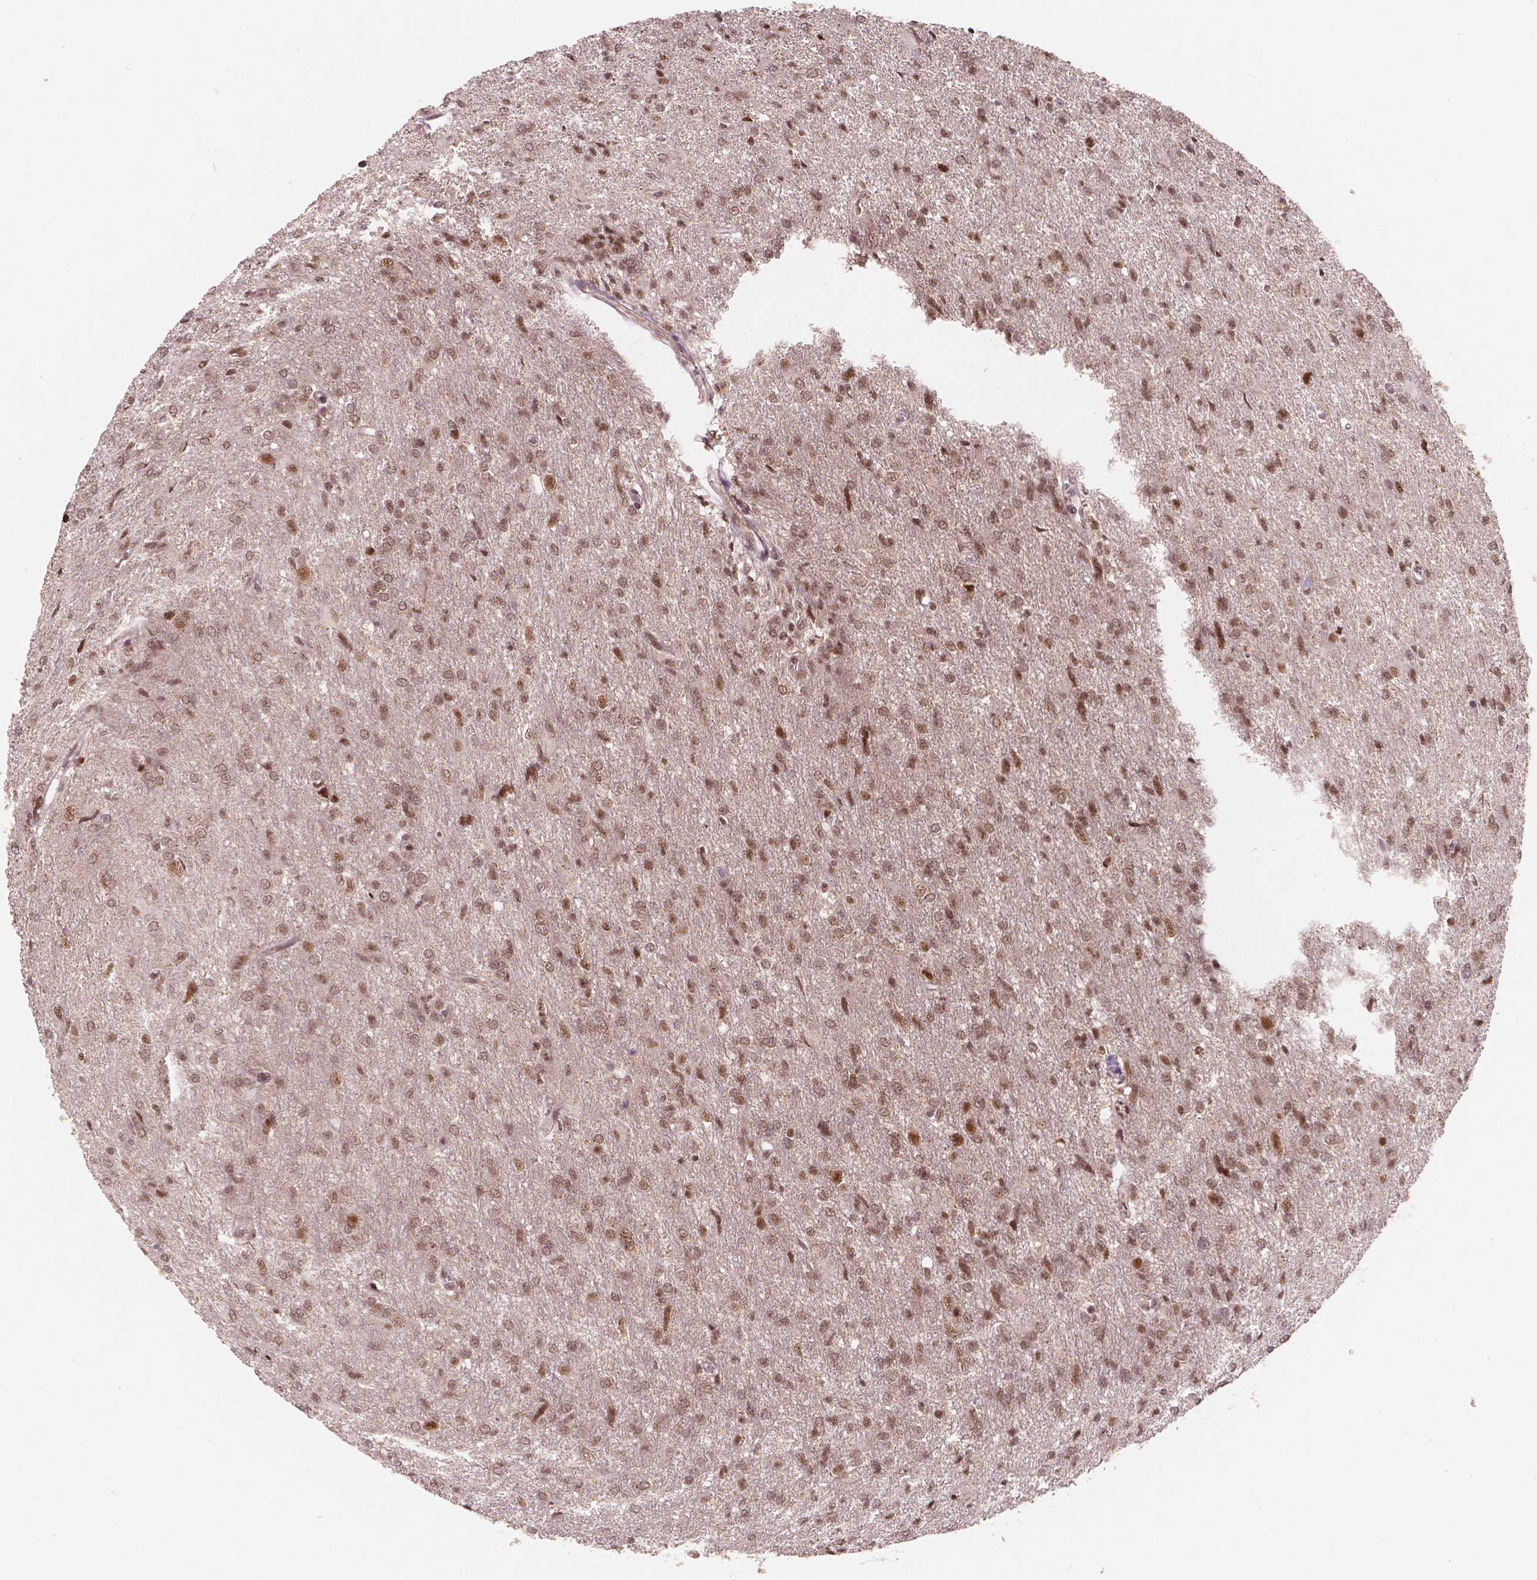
{"staining": {"intensity": "moderate", "quantity": ">75%", "location": "nuclear"}, "tissue": "glioma", "cell_type": "Tumor cells", "image_type": "cancer", "snomed": [{"axis": "morphology", "description": "Glioma, malignant, High grade"}, {"axis": "topography", "description": "Brain"}], "caption": "Glioma tissue displays moderate nuclear positivity in approximately >75% of tumor cells", "gene": "NSD2", "patient": {"sex": "male", "age": 68}}